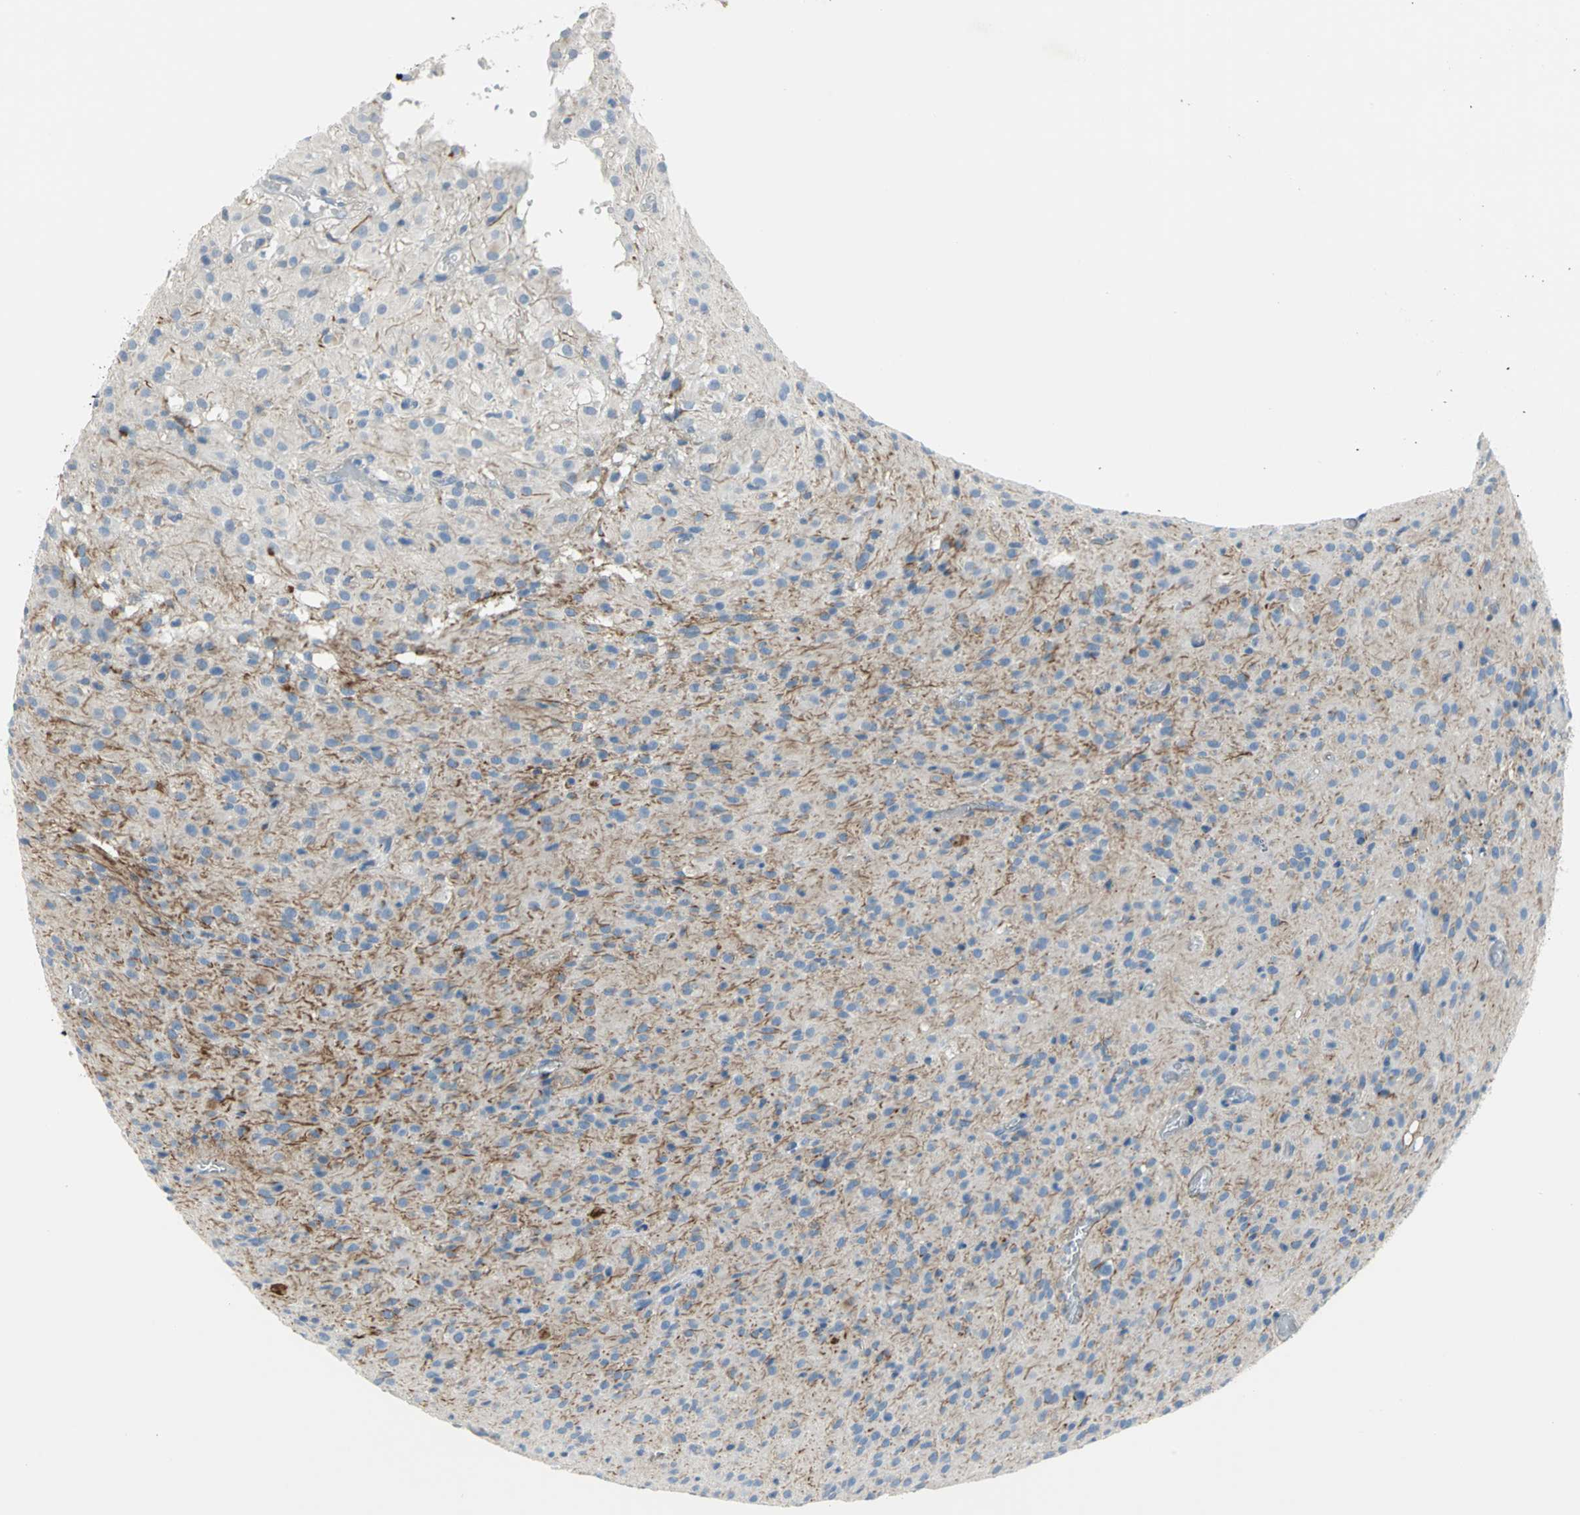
{"staining": {"intensity": "moderate", "quantity": ">75%", "location": "cytoplasmic/membranous"}, "tissue": "glioma", "cell_type": "Tumor cells", "image_type": "cancer", "snomed": [{"axis": "morphology", "description": "Glioma, malignant, High grade"}, {"axis": "topography", "description": "Brain"}], "caption": "Glioma was stained to show a protein in brown. There is medium levels of moderate cytoplasmic/membranous staining in about >75% of tumor cells. Nuclei are stained in blue.", "gene": "ALOX15", "patient": {"sex": "female", "age": 59}}